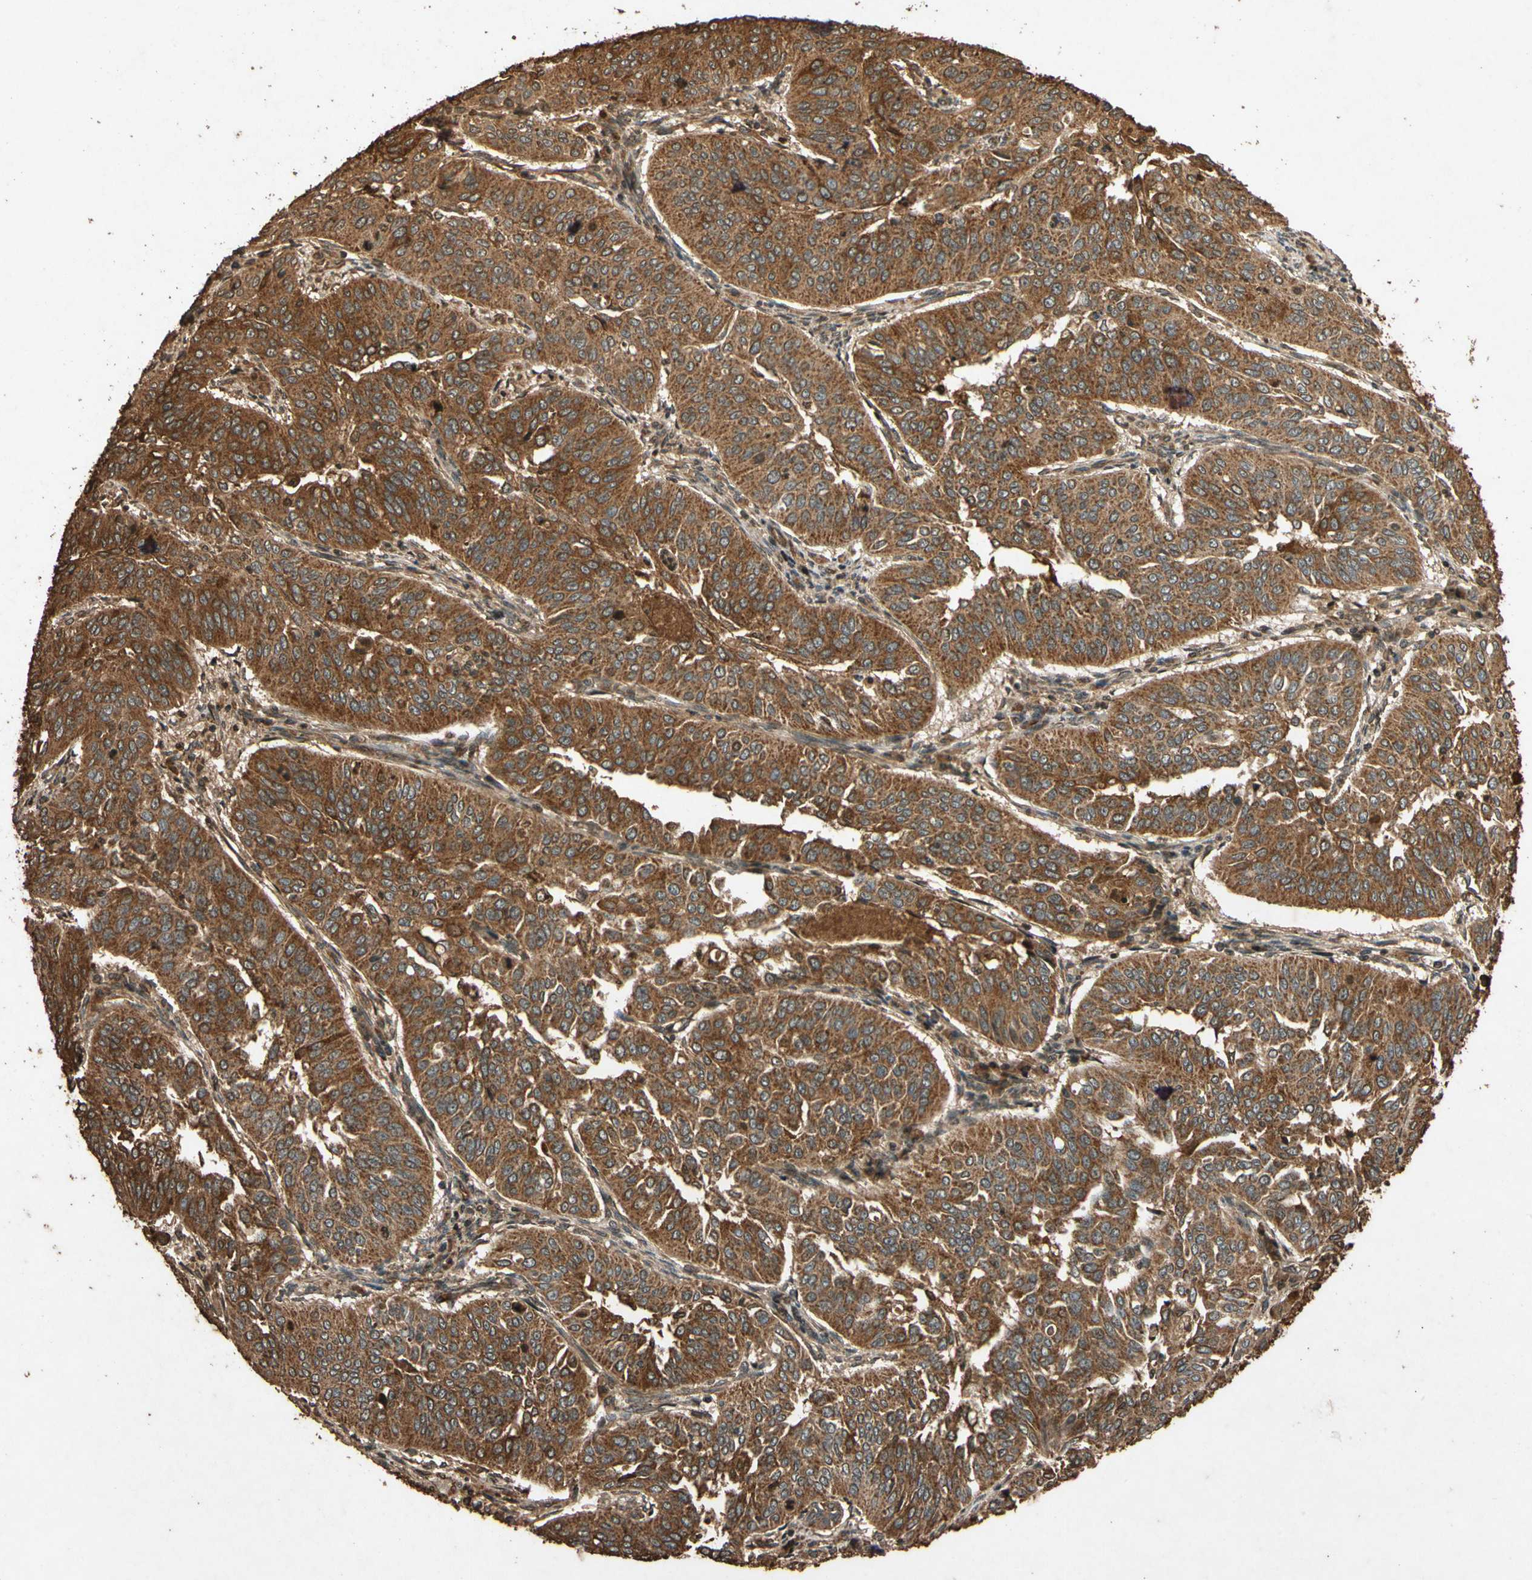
{"staining": {"intensity": "strong", "quantity": ">75%", "location": "cytoplasmic/membranous"}, "tissue": "cervical cancer", "cell_type": "Tumor cells", "image_type": "cancer", "snomed": [{"axis": "morphology", "description": "Normal tissue, NOS"}, {"axis": "morphology", "description": "Squamous cell carcinoma, NOS"}, {"axis": "topography", "description": "Cervix"}], "caption": "DAB immunohistochemical staining of cervical cancer (squamous cell carcinoma) demonstrates strong cytoplasmic/membranous protein positivity in approximately >75% of tumor cells.", "gene": "TXN2", "patient": {"sex": "female", "age": 39}}